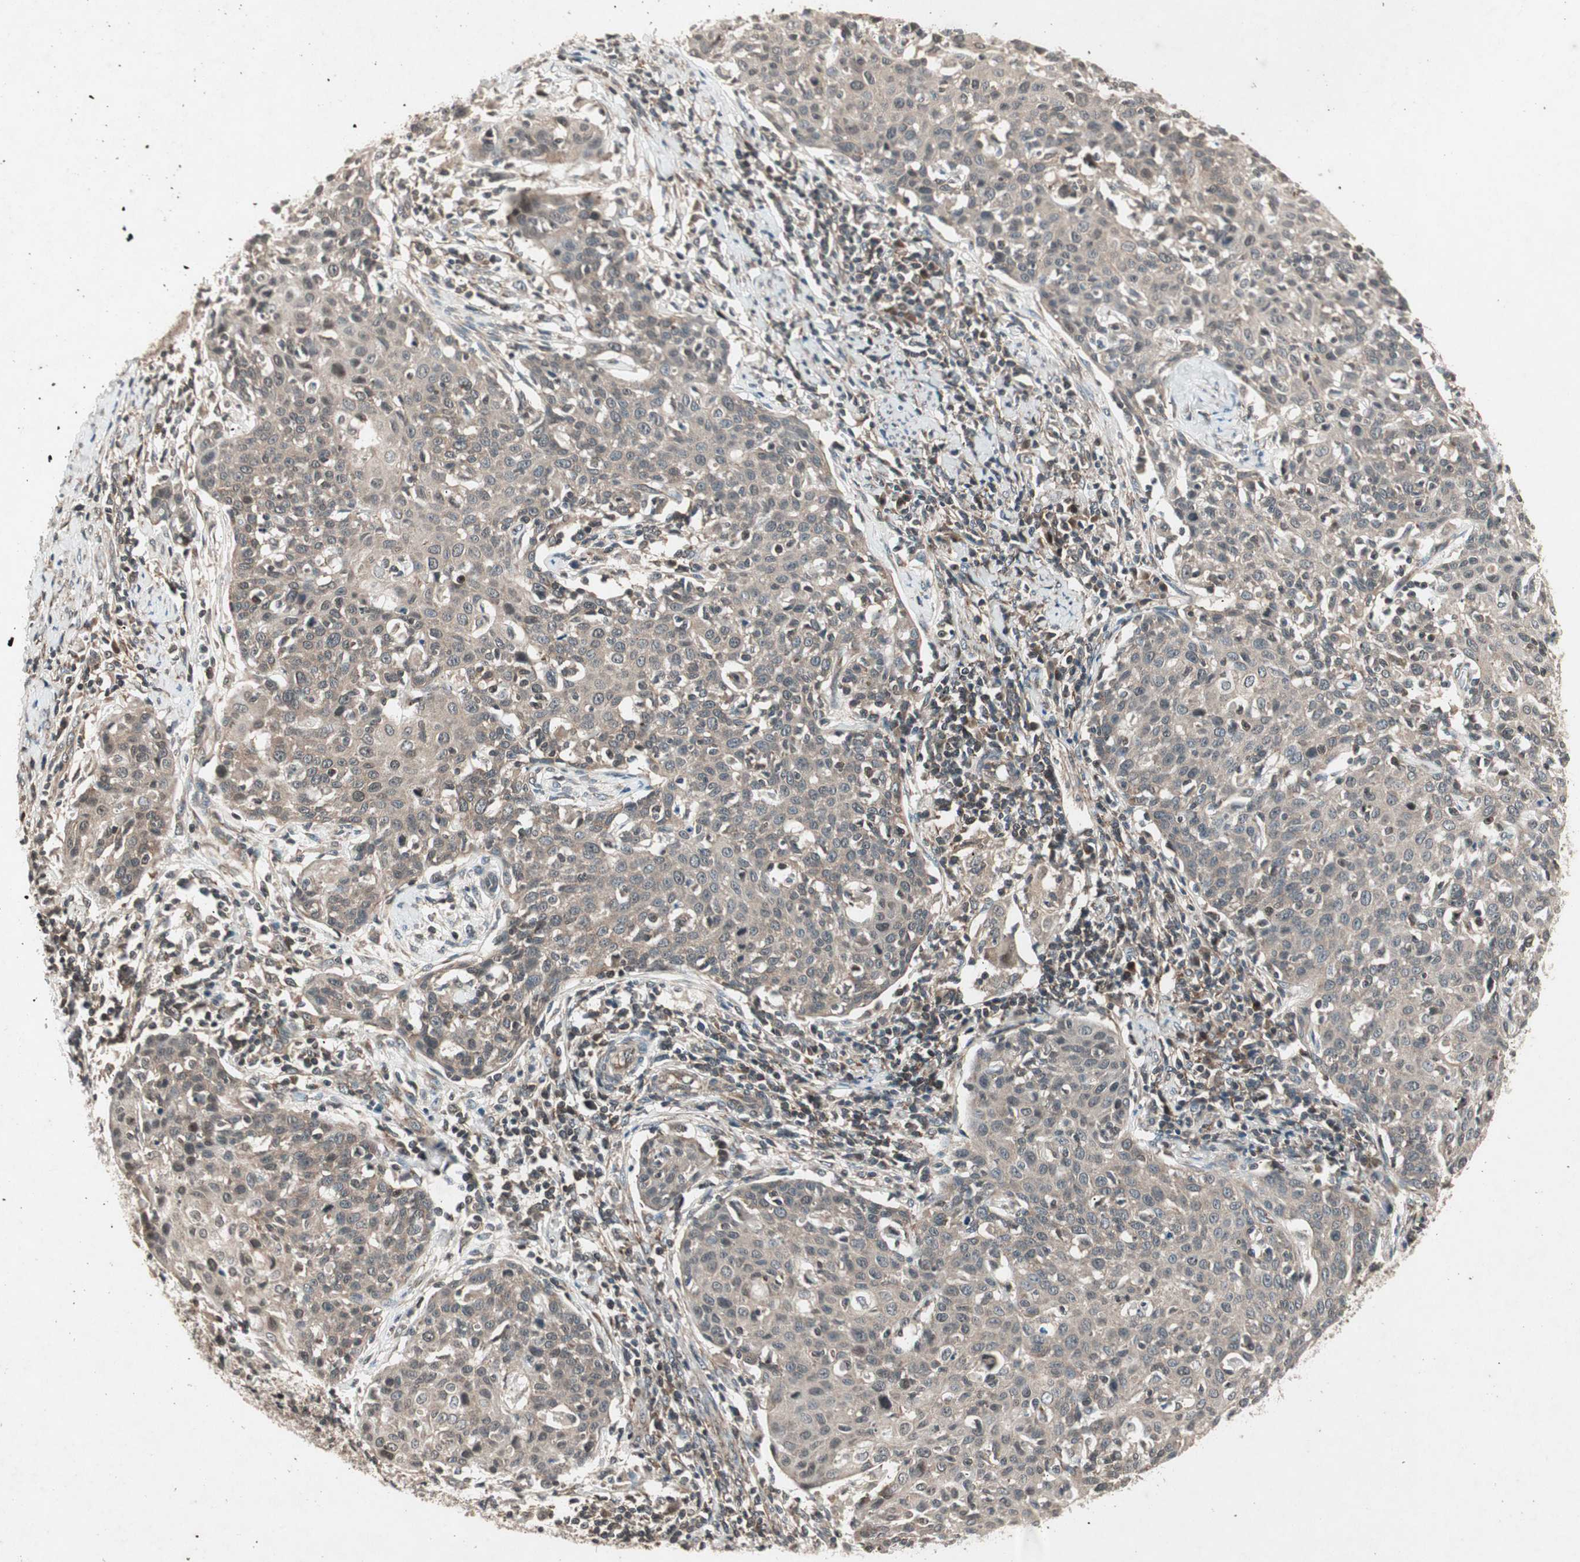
{"staining": {"intensity": "weak", "quantity": "<25%", "location": "cytoplasmic/membranous"}, "tissue": "cervical cancer", "cell_type": "Tumor cells", "image_type": "cancer", "snomed": [{"axis": "morphology", "description": "Squamous cell carcinoma, NOS"}, {"axis": "topography", "description": "Cervix"}], "caption": "Immunohistochemical staining of human squamous cell carcinoma (cervical) displays no significant staining in tumor cells.", "gene": "IRS1", "patient": {"sex": "female", "age": 38}}